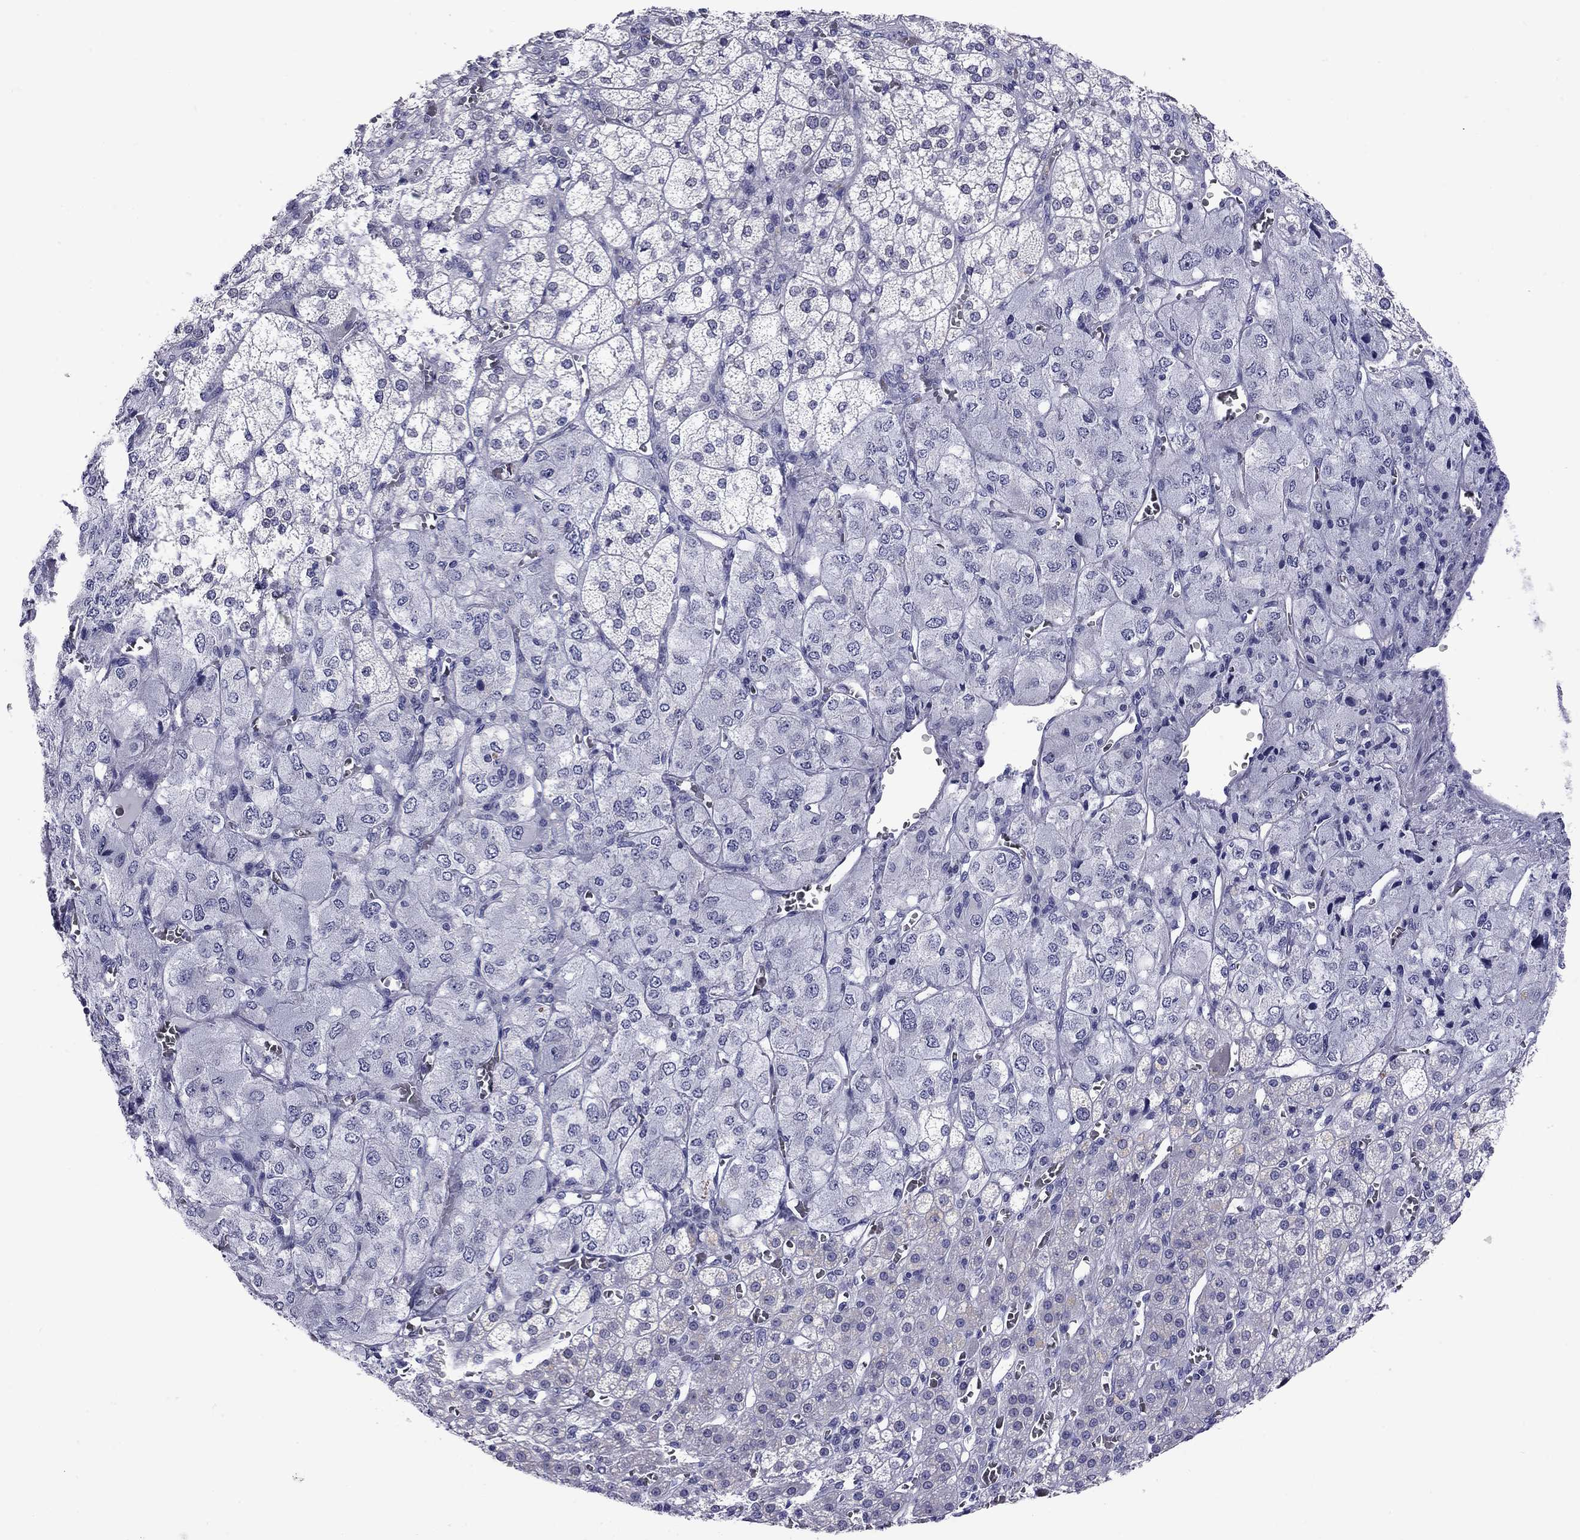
{"staining": {"intensity": "negative", "quantity": "none", "location": "none"}, "tissue": "adrenal gland", "cell_type": "Glandular cells", "image_type": "normal", "snomed": [{"axis": "morphology", "description": "Normal tissue, NOS"}, {"axis": "topography", "description": "Adrenal gland"}], "caption": "The photomicrograph demonstrates no staining of glandular cells in unremarkable adrenal gland. (DAB IHC visualized using brightfield microscopy, high magnification).", "gene": "ARMC12", "patient": {"sex": "female", "age": 60}}